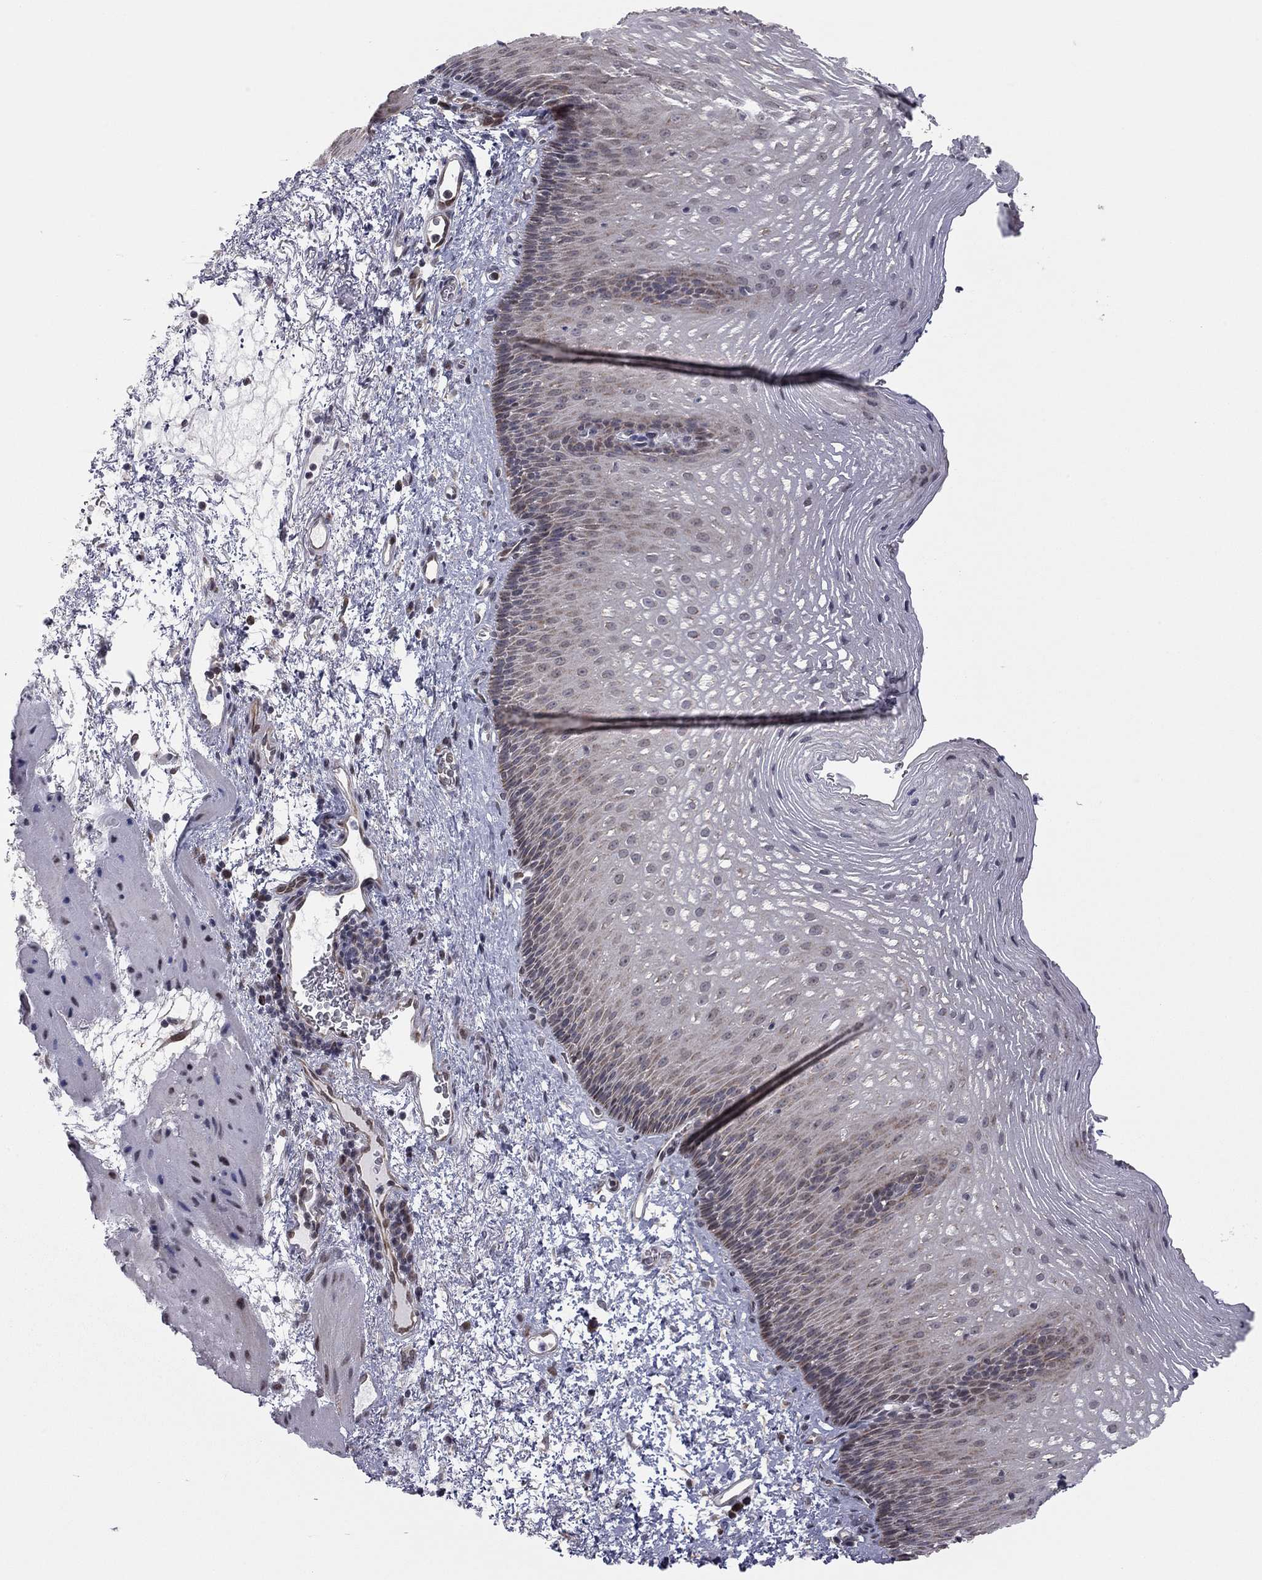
{"staining": {"intensity": "moderate", "quantity": "<25%", "location": "cytoplasmic/membranous,nuclear"}, "tissue": "esophagus", "cell_type": "Squamous epithelial cells", "image_type": "normal", "snomed": [{"axis": "morphology", "description": "Normal tissue, NOS"}, {"axis": "topography", "description": "Esophagus"}], "caption": "Moderate cytoplasmic/membranous,nuclear positivity is appreciated in about <25% of squamous epithelial cells in benign esophagus. The staining is performed using DAB (3,3'-diaminobenzidine) brown chromogen to label protein expression. The nuclei are counter-stained blue using hematoxylin.", "gene": "MC3R", "patient": {"sex": "male", "age": 76}}